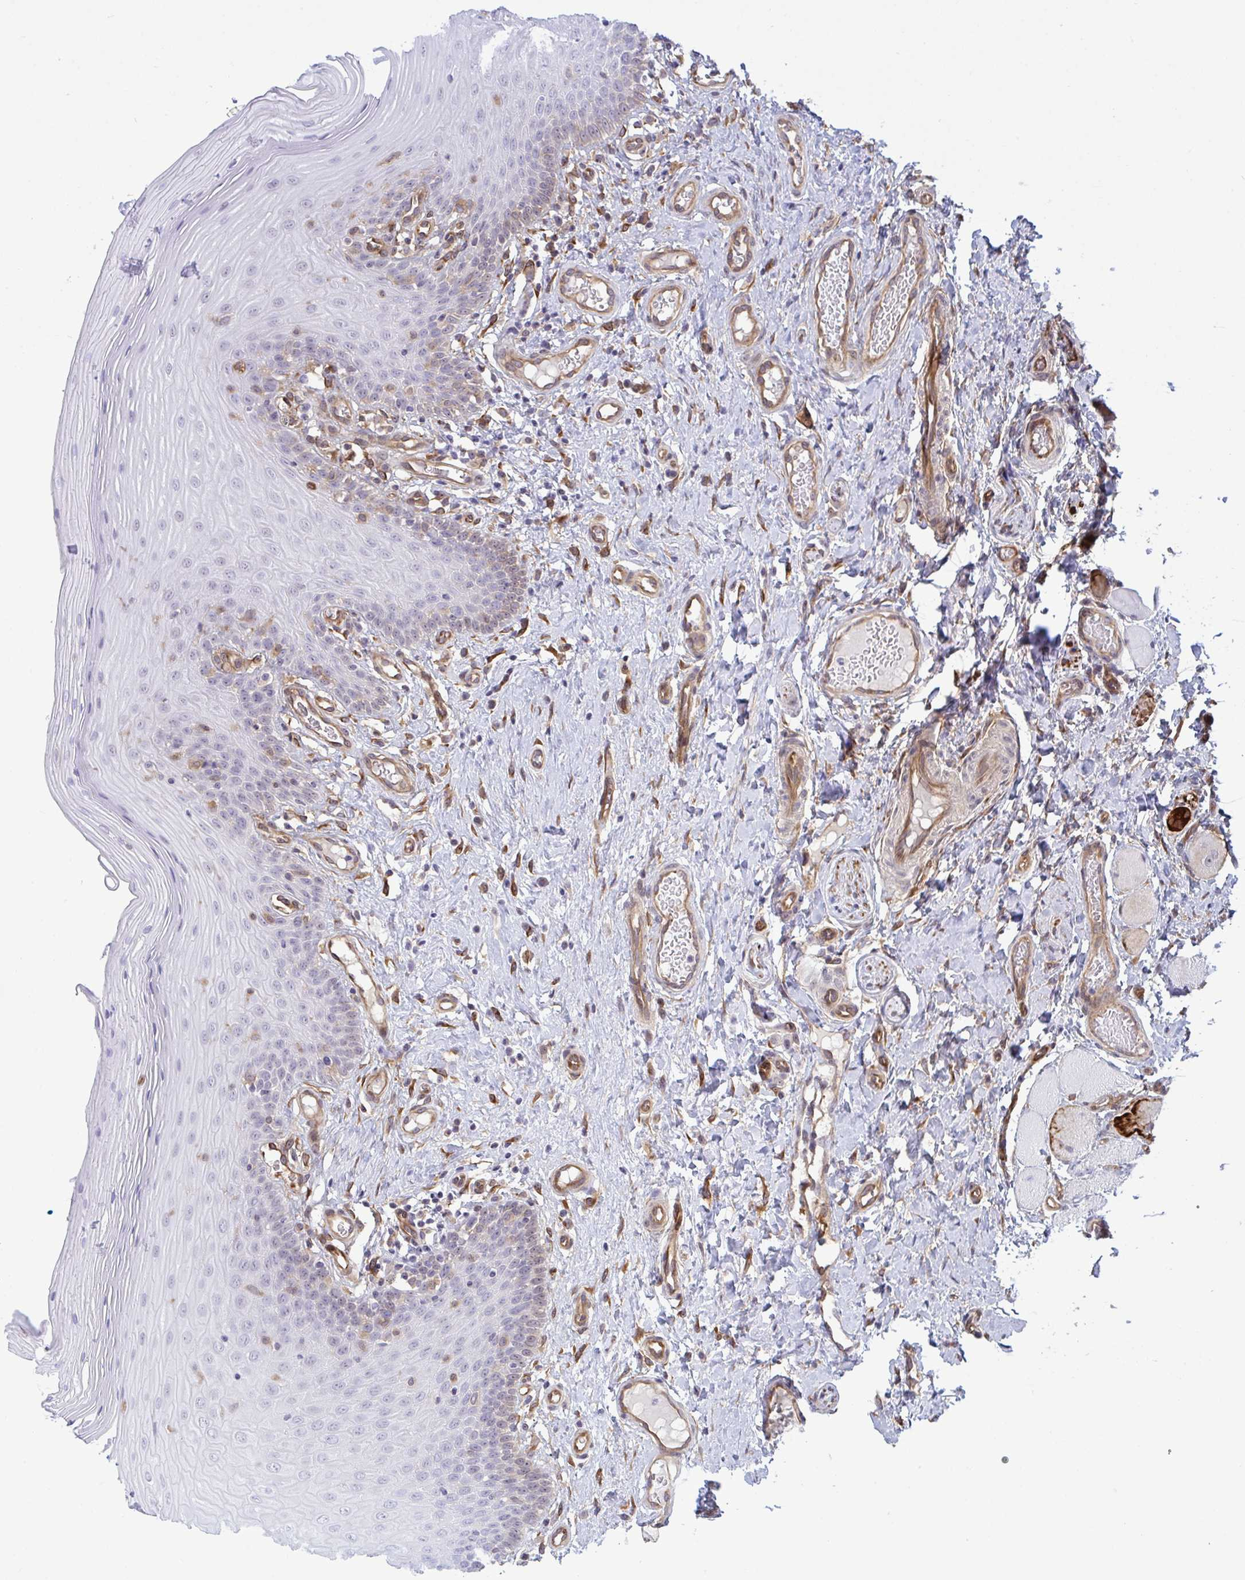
{"staining": {"intensity": "weak", "quantity": "<25%", "location": "cytoplasmic/membranous"}, "tissue": "oral mucosa", "cell_type": "Squamous epithelial cells", "image_type": "normal", "snomed": [{"axis": "morphology", "description": "Normal tissue, NOS"}, {"axis": "topography", "description": "Oral tissue"}, {"axis": "topography", "description": "Tounge, NOS"}], "caption": "Unremarkable oral mucosa was stained to show a protein in brown. There is no significant staining in squamous epithelial cells.", "gene": "PRRT4", "patient": {"sex": "female", "age": 58}}